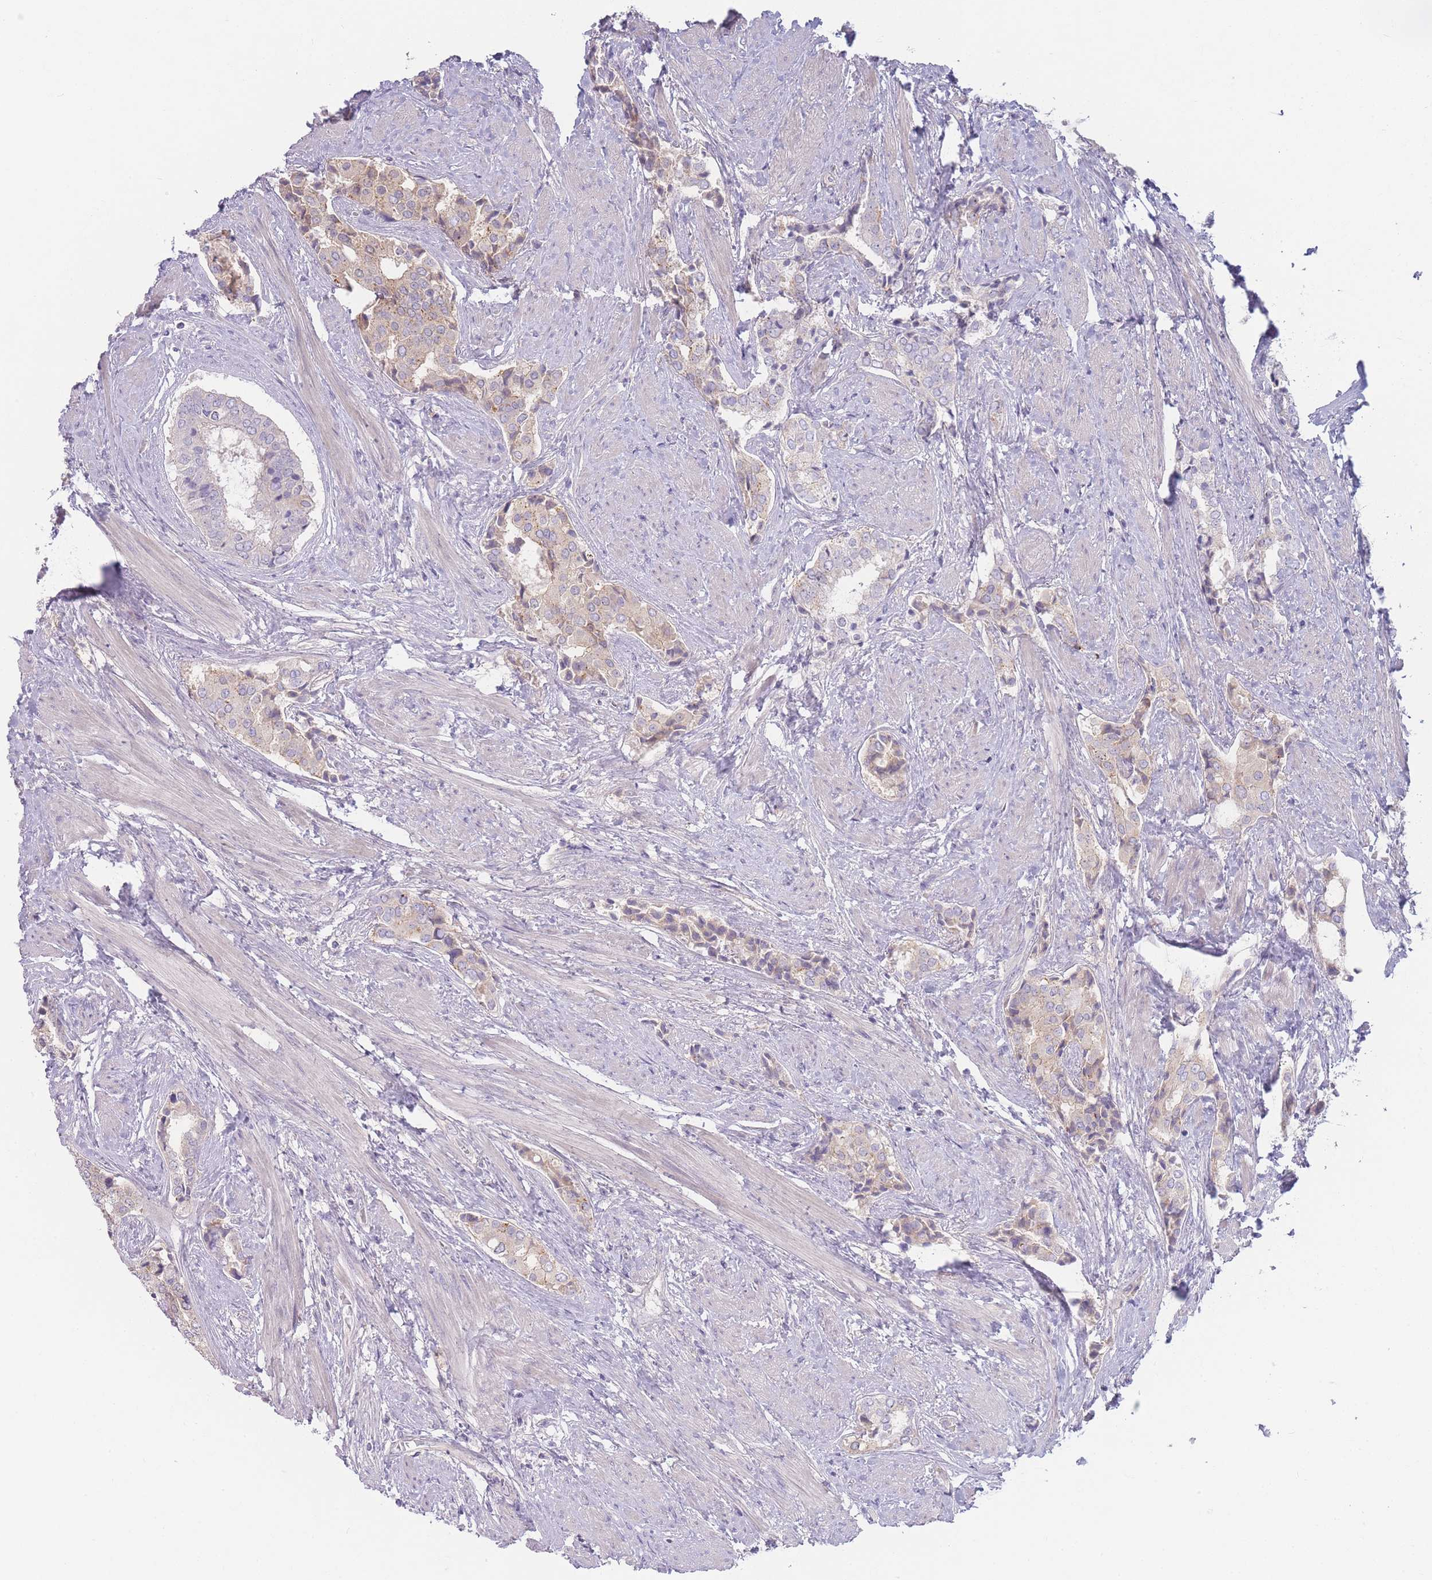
{"staining": {"intensity": "weak", "quantity": "<25%", "location": "cytoplasmic/membranous"}, "tissue": "prostate cancer", "cell_type": "Tumor cells", "image_type": "cancer", "snomed": [{"axis": "morphology", "description": "Adenocarcinoma, High grade"}, {"axis": "topography", "description": "Prostate"}], "caption": "A histopathology image of prostate cancer (adenocarcinoma (high-grade)) stained for a protein shows no brown staining in tumor cells.", "gene": "SPHKAP", "patient": {"sex": "male", "age": 71}}